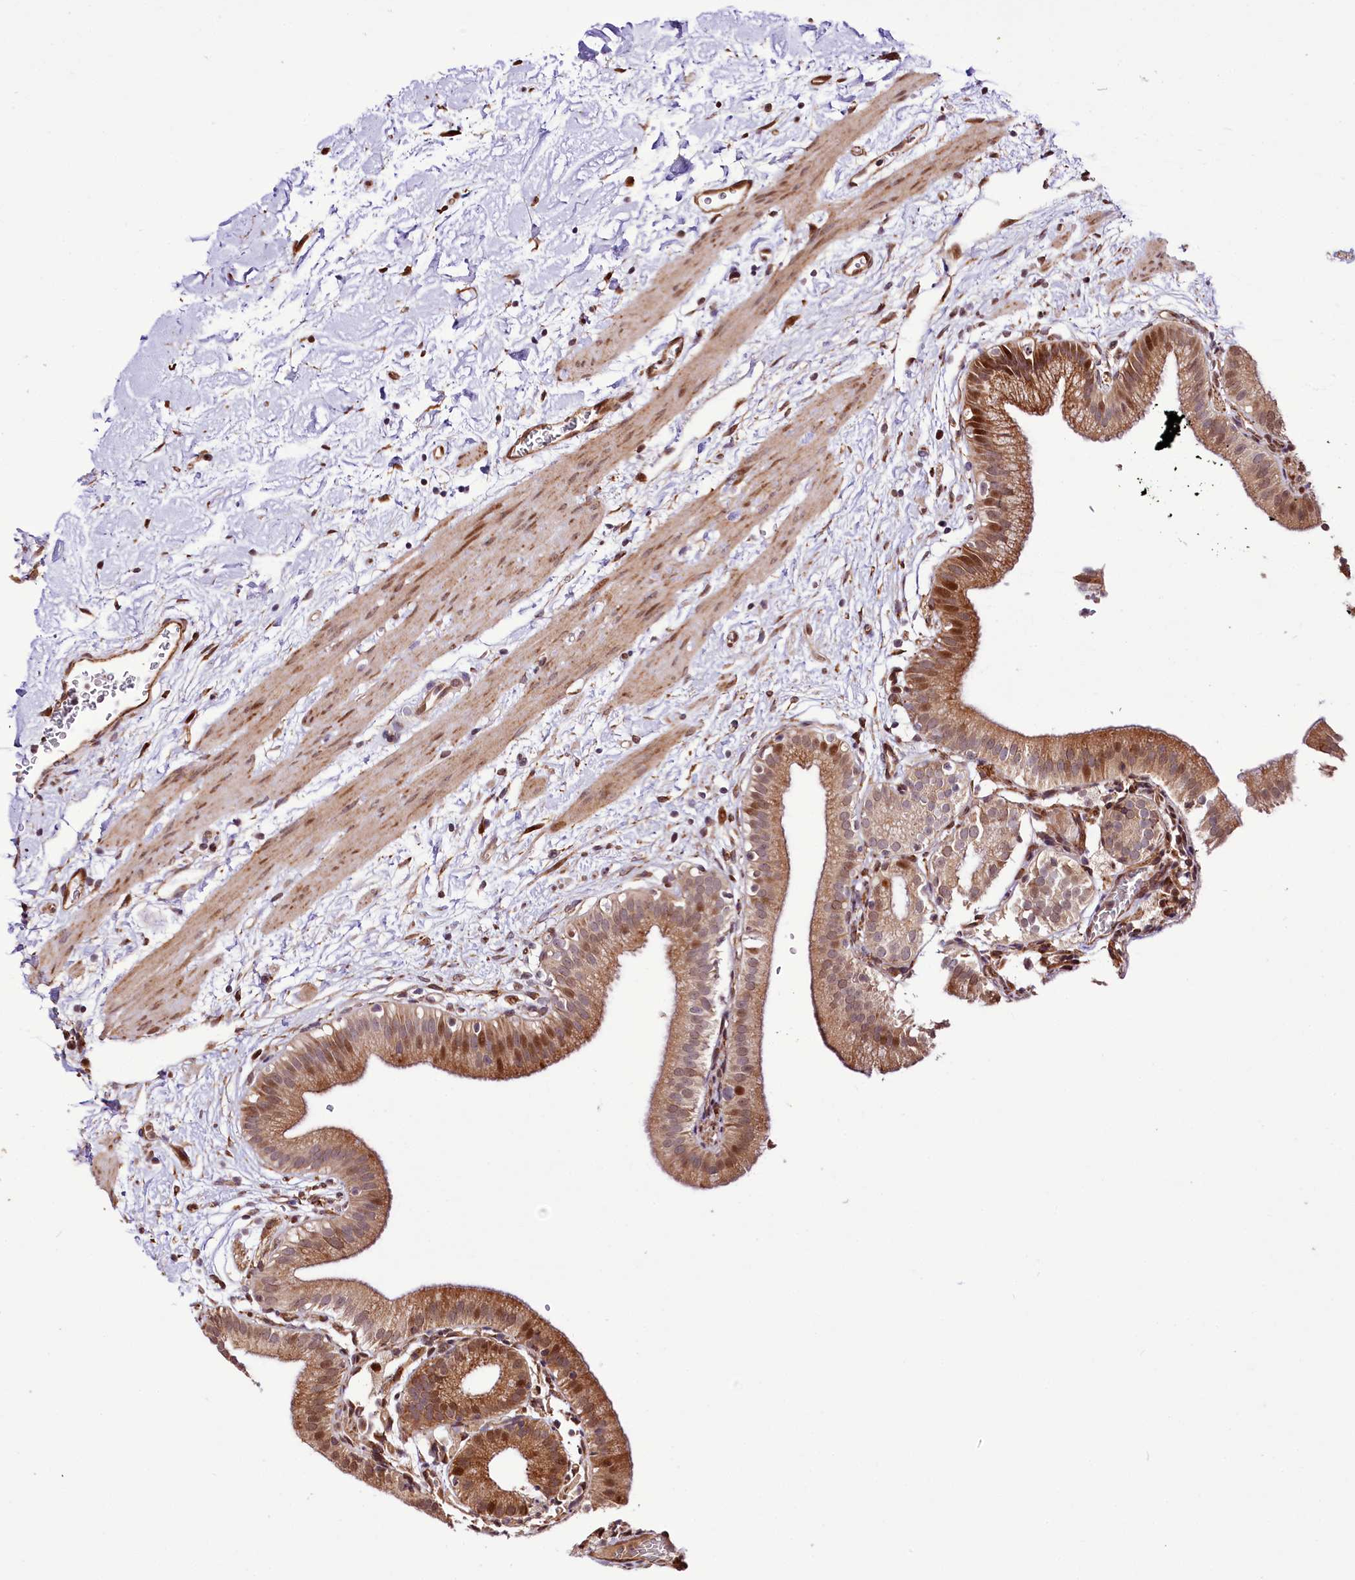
{"staining": {"intensity": "moderate", "quantity": ">75%", "location": "cytoplasmic/membranous,nuclear"}, "tissue": "gallbladder", "cell_type": "Glandular cells", "image_type": "normal", "snomed": [{"axis": "morphology", "description": "Normal tissue, NOS"}, {"axis": "topography", "description": "Gallbladder"}], "caption": "Immunohistochemical staining of normal gallbladder exhibits medium levels of moderate cytoplasmic/membranous,nuclear expression in approximately >75% of glandular cells. (brown staining indicates protein expression, while blue staining denotes nuclei).", "gene": "CUTC", "patient": {"sex": "male", "age": 55}}